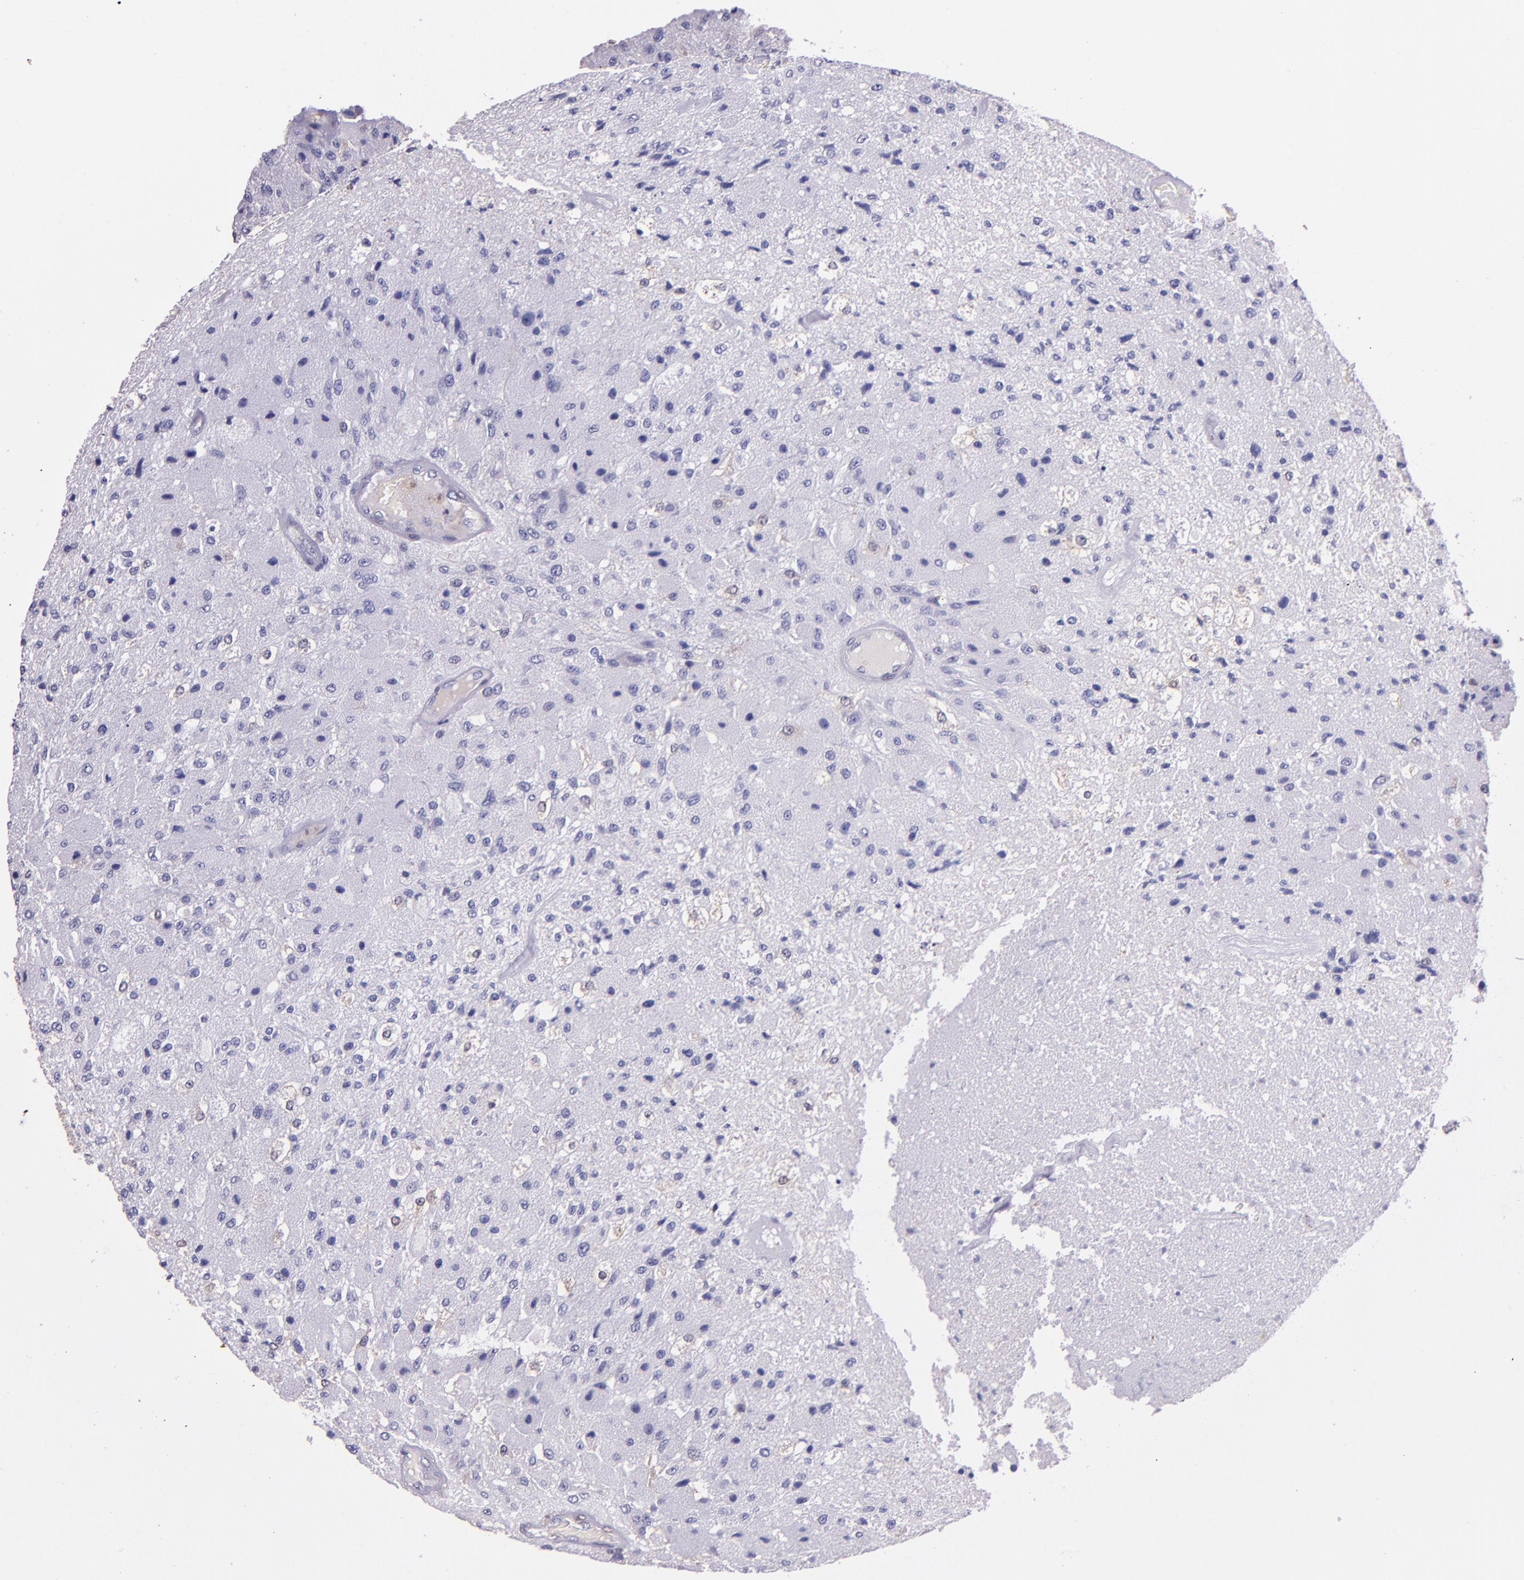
{"staining": {"intensity": "negative", "quantity": "none", "location": "none"}, "tissue": "glioma", "cell_type": "Tumor cells", "image_type": "cancer", "snomed": [{"axis": "morphology", "description": "Normal tissue, NOS"}, {"axis": "morphology", "description": "Glioma, malignant, High grade"}, {"axis": "topography", "description": "Cerebral cortex"}], "caption": "Photomicrograph shows no significant protein positivity in tumor cells of glioma.", "gene": "STAT6", "patient": {"sex": "male", "age": 77}}